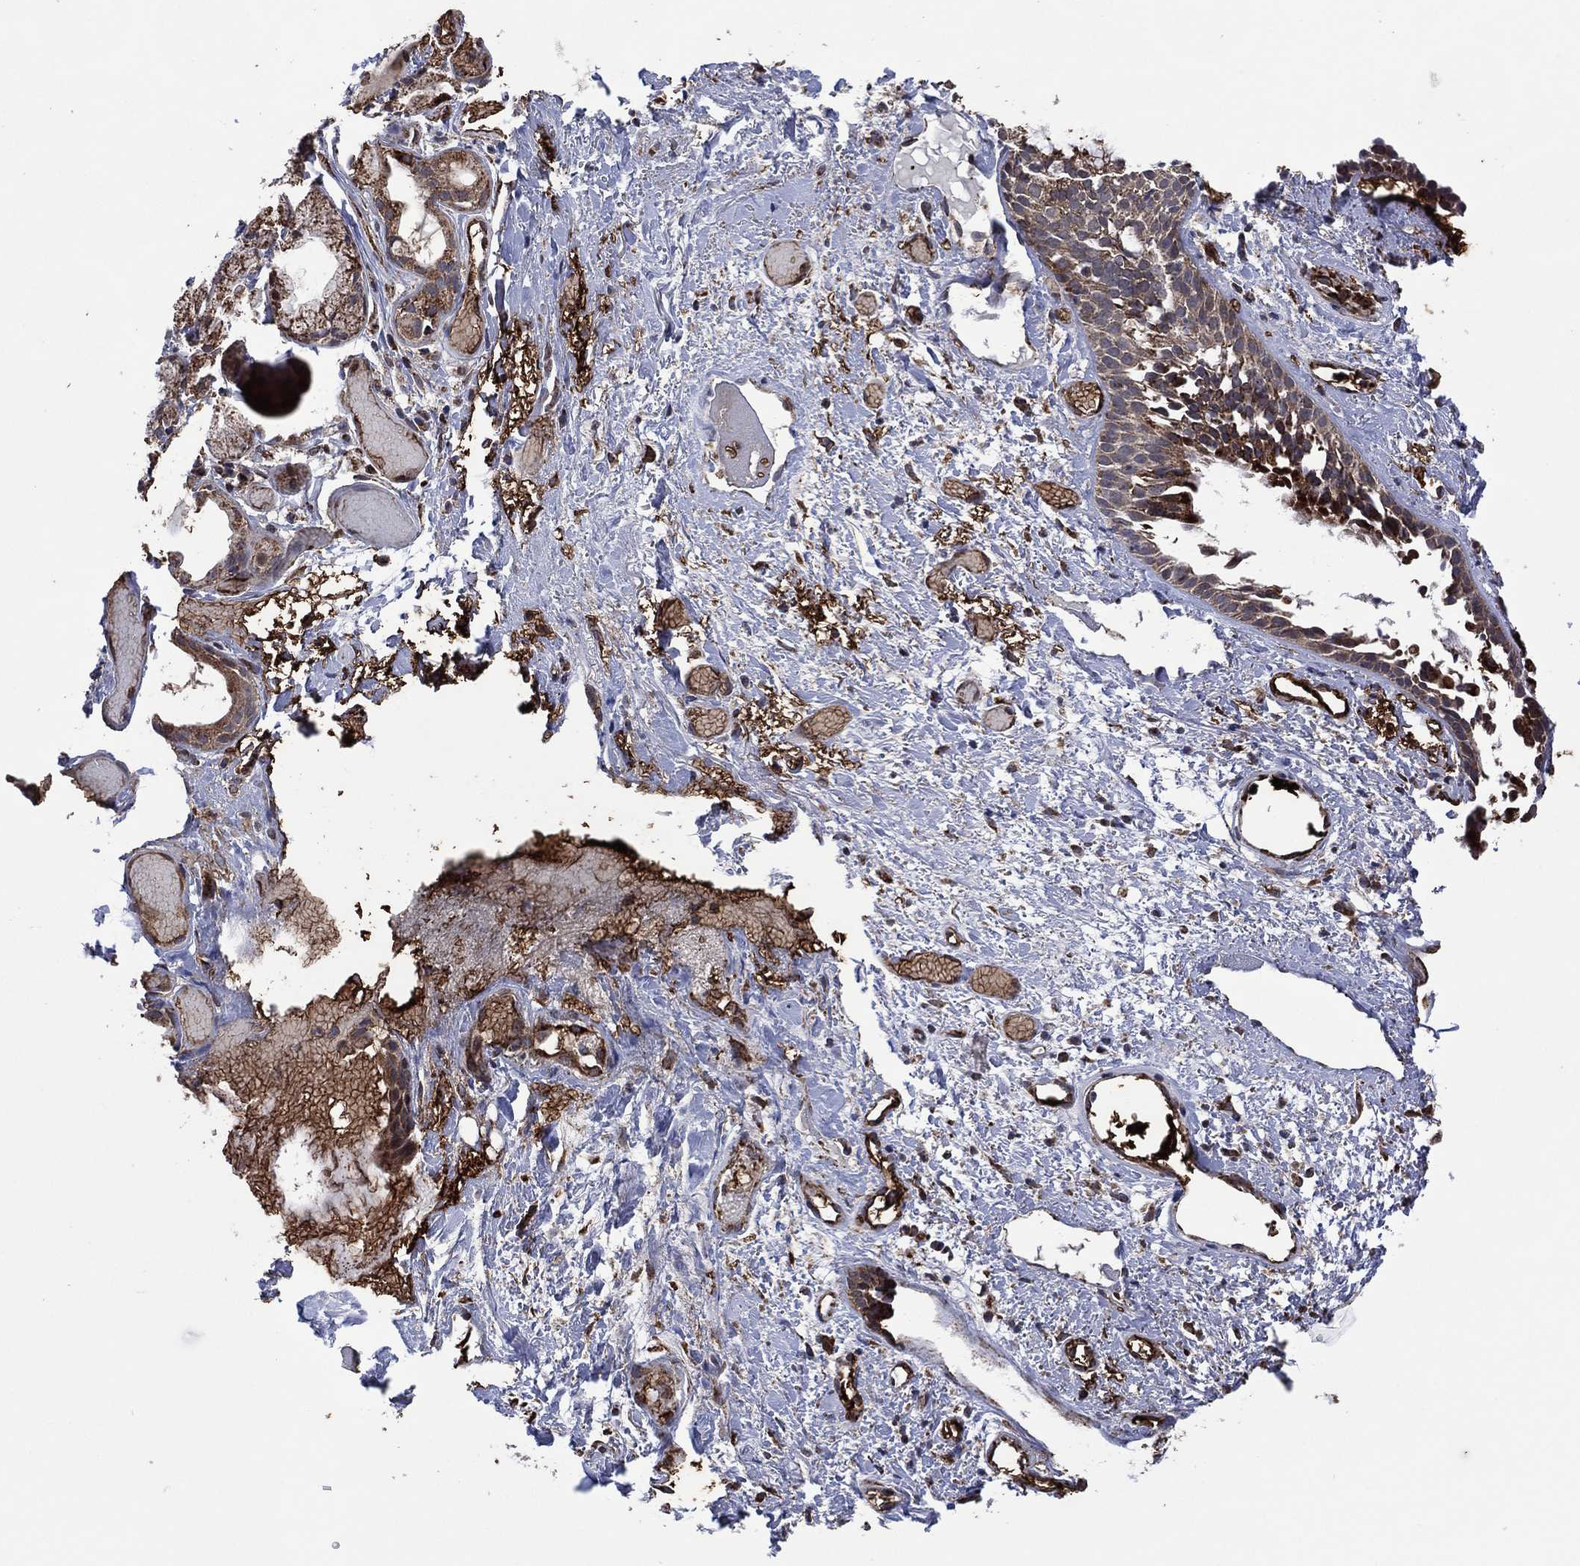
{"staining": {"intensity": "negative", "quantity": "none", "location": "none"}, "tissue": "adipose tissue", "cell_type": "Adipocytes", "image_type": "normal", "snomed": [{"axis": "morphology", "description": "Normal tissue, NOS"}, {"axis": "topography", "description": "Cartilage tissue"}], "caption": "Immunohistochemistry of benign adipose tissue reveals no staining in adipocytes.", "gene": "HTD2", "patient": {"sex": "male", "age": 62}}